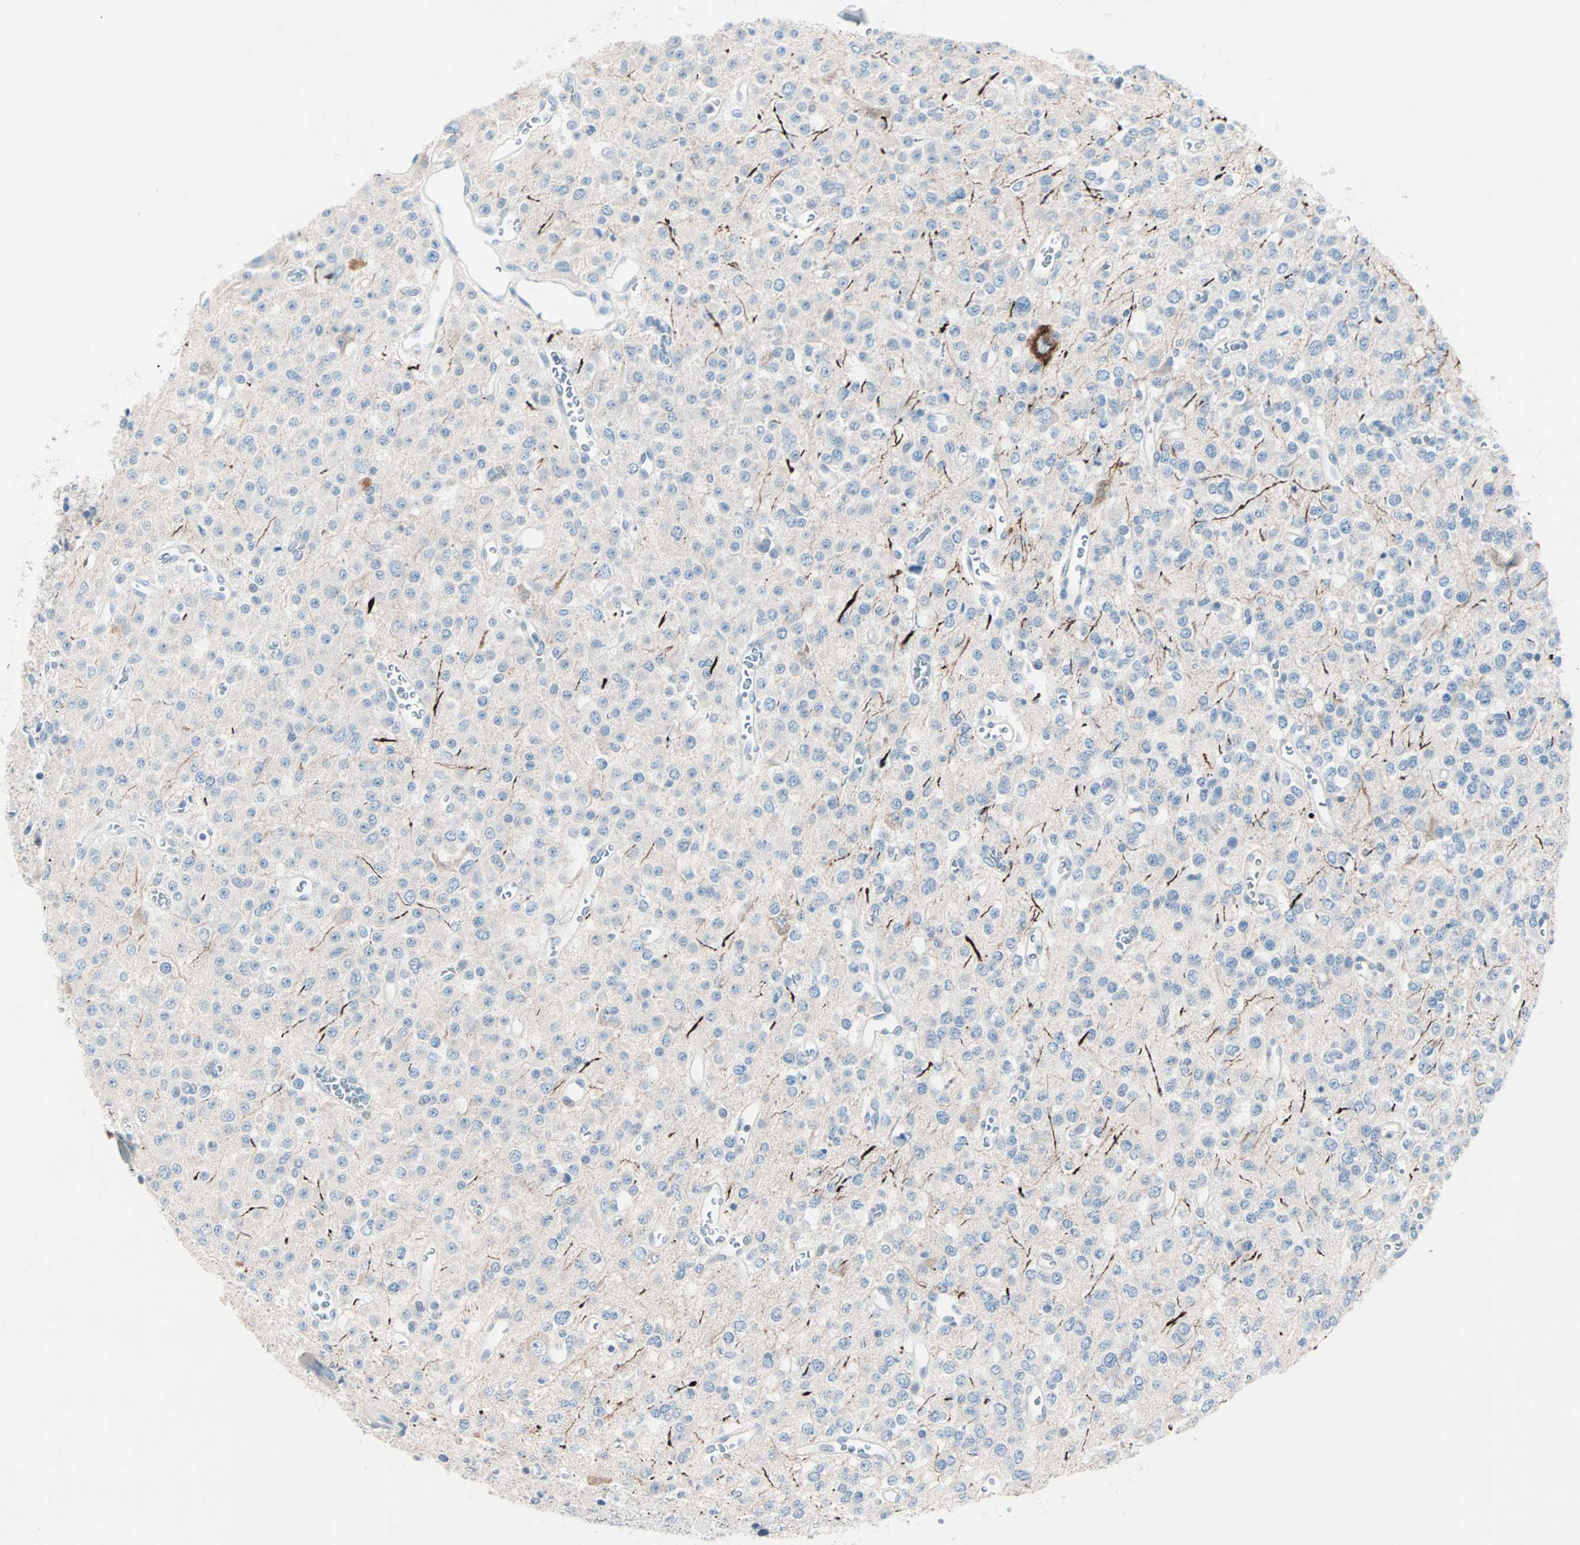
{"staining": {"intensity": "negative", "quantity": "none", "location": "none"}, "tissue": "glioma", "cell_type": "Tumor cells", "image_type": "cancer", "snomed": [{"axis": "morphology", "description": "Glioma, malignant, Low grade"}, {"axis": "topography", "description": "Brain"}], "caption": "This is an immunohistochemistry (IHC) photomicrograph of glioma. There is no staining in tumor cells.", "gene": "NEFH", "patient": {"sex": "male", "age": 38}}